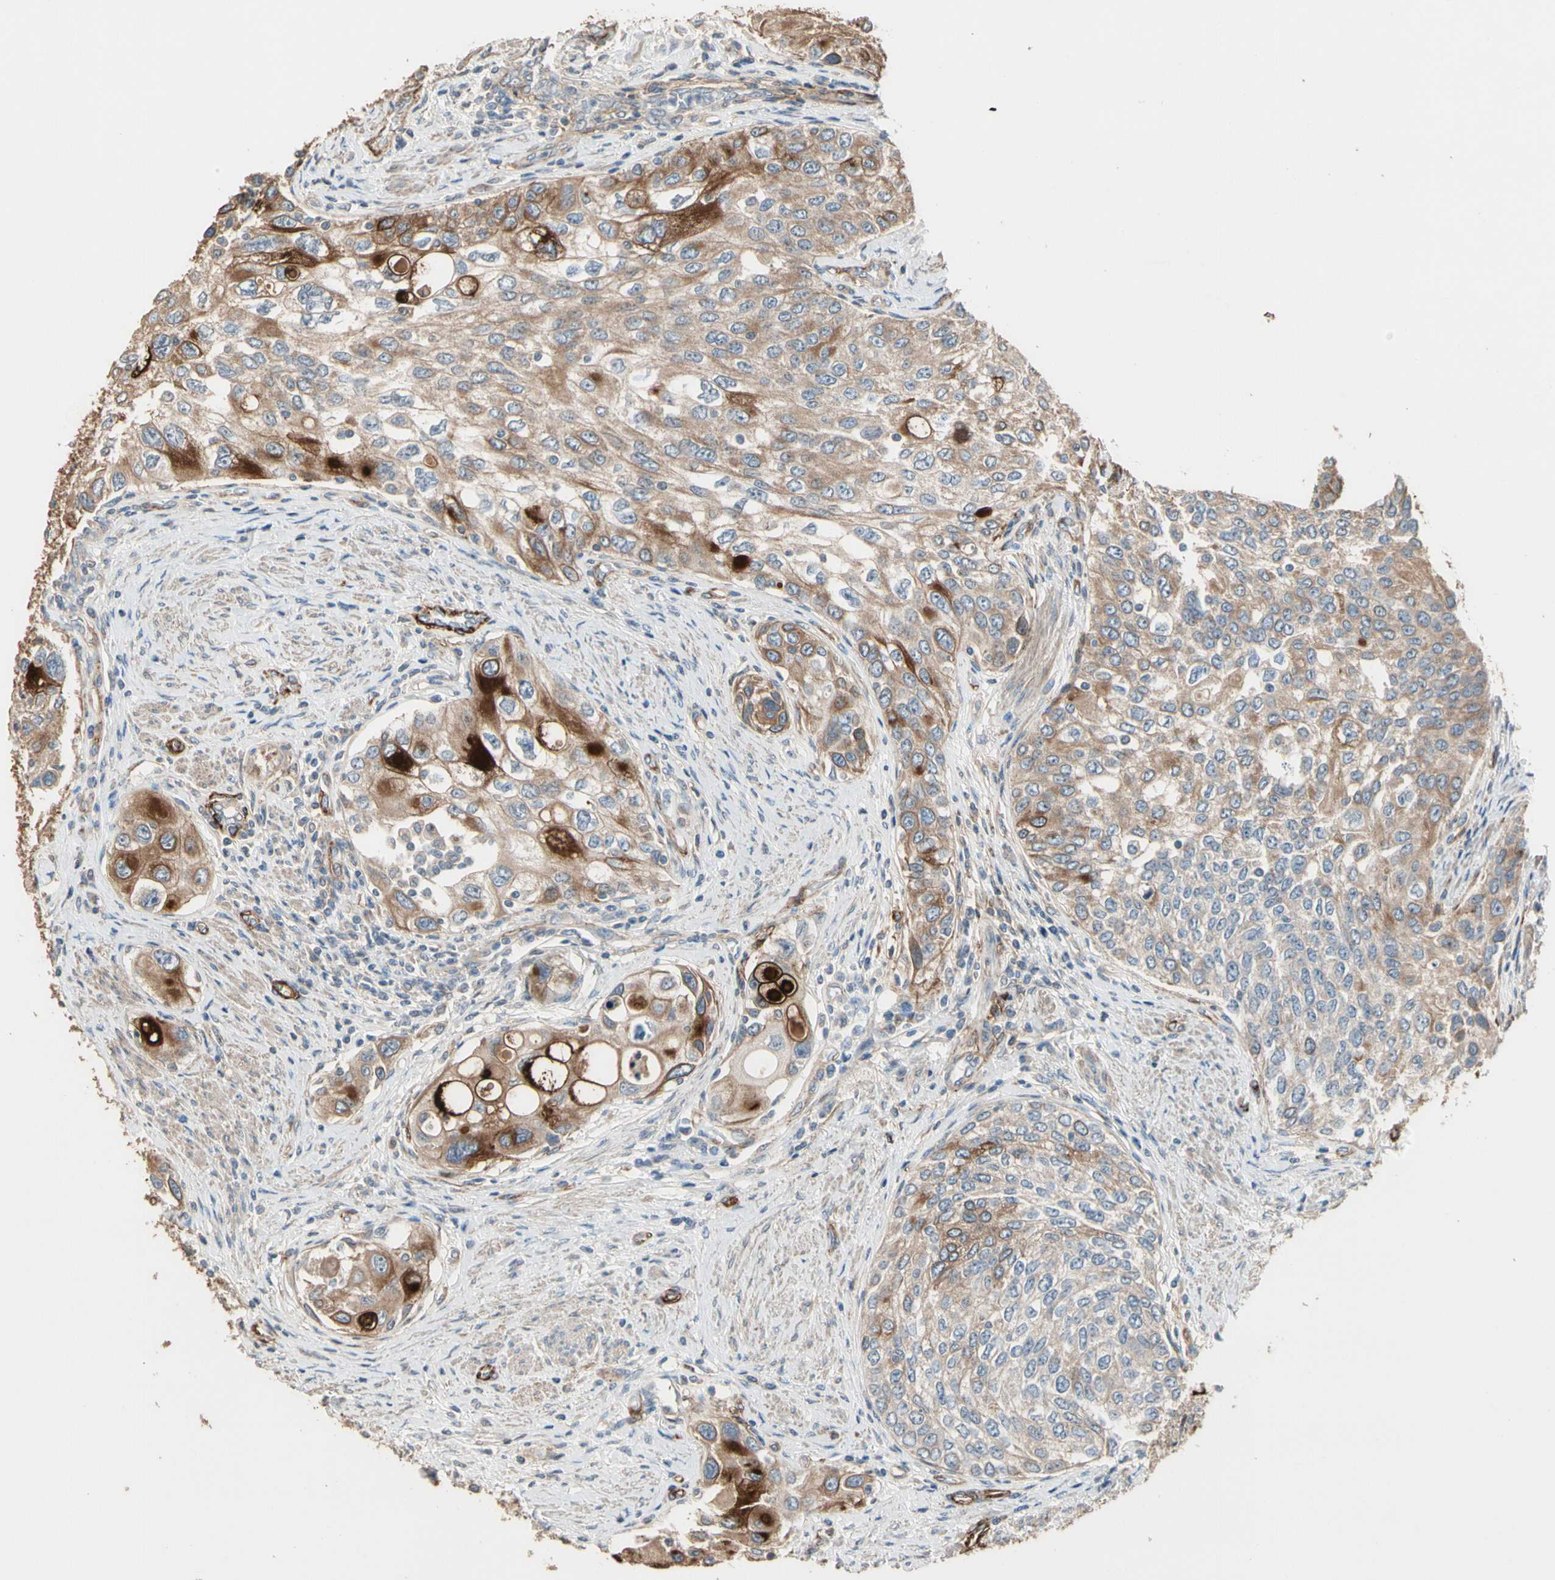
{"staining": {"intensity": "moderate", "quantity": ">75%", "location": "cytoplasmic/membranous"}, "tissue": "urothelial cancer", "cell_type": "Tumor cells", "image_type": "cancer", "snomed": [{"axis": "morphology", "description": "Urothelial carcinoma, High grade"}, {"axis": "topography", "description": "Urinary bladder"}], "caption": "The histopathology image demonstrates immunohistochemical staining of urothelial cancer. There is moderate cytoplasmic/membranous staining is present in about >75% of tumor cells.", "gene": "SUSD2", "patient": {"sex": "female", "age": 56}}